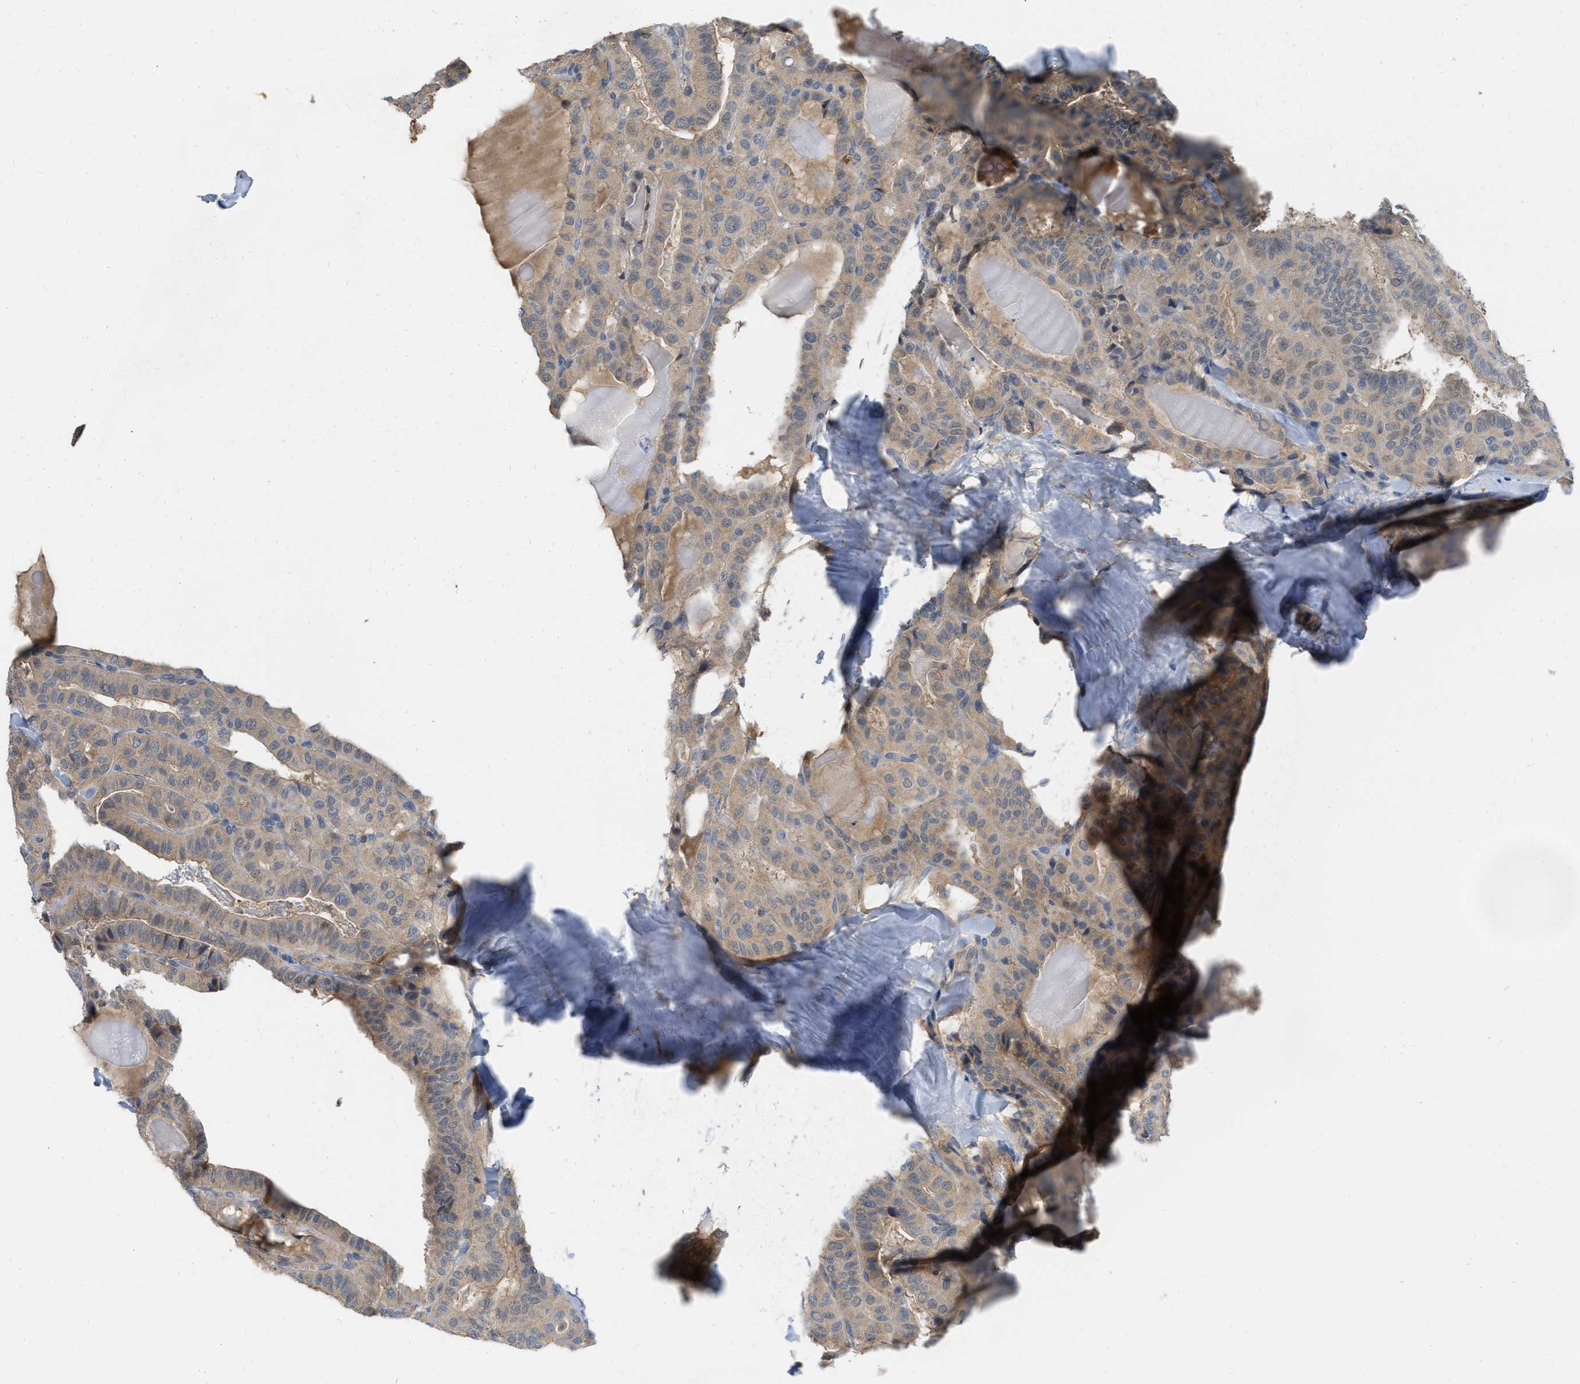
{"staining": {"intensity": "weak", "quantity": ">75%", "location": "cytoplasmic/membranous"}, "tissue": "thyroid cancer", "cell_type": "Tumor cells", "image_type": "cancer", "snomed": [{"axis": "morphology", "description": "Papillary adenocarcinoma, NOS"}, {"axis": "topography", "description": "Thyroid gland"}], "caption": "A brown stain shows weak cytoplasmic/membranous staining of a protein in papillary adenocarcinoma (thyroid) tumor cells. (Stains: DAB in brown, nuclei in blue, Microscopy: brightfield microscopy at high magnification).", "gene": "NAPEPLD", "patient": {"sex": "male", "age": 77}}